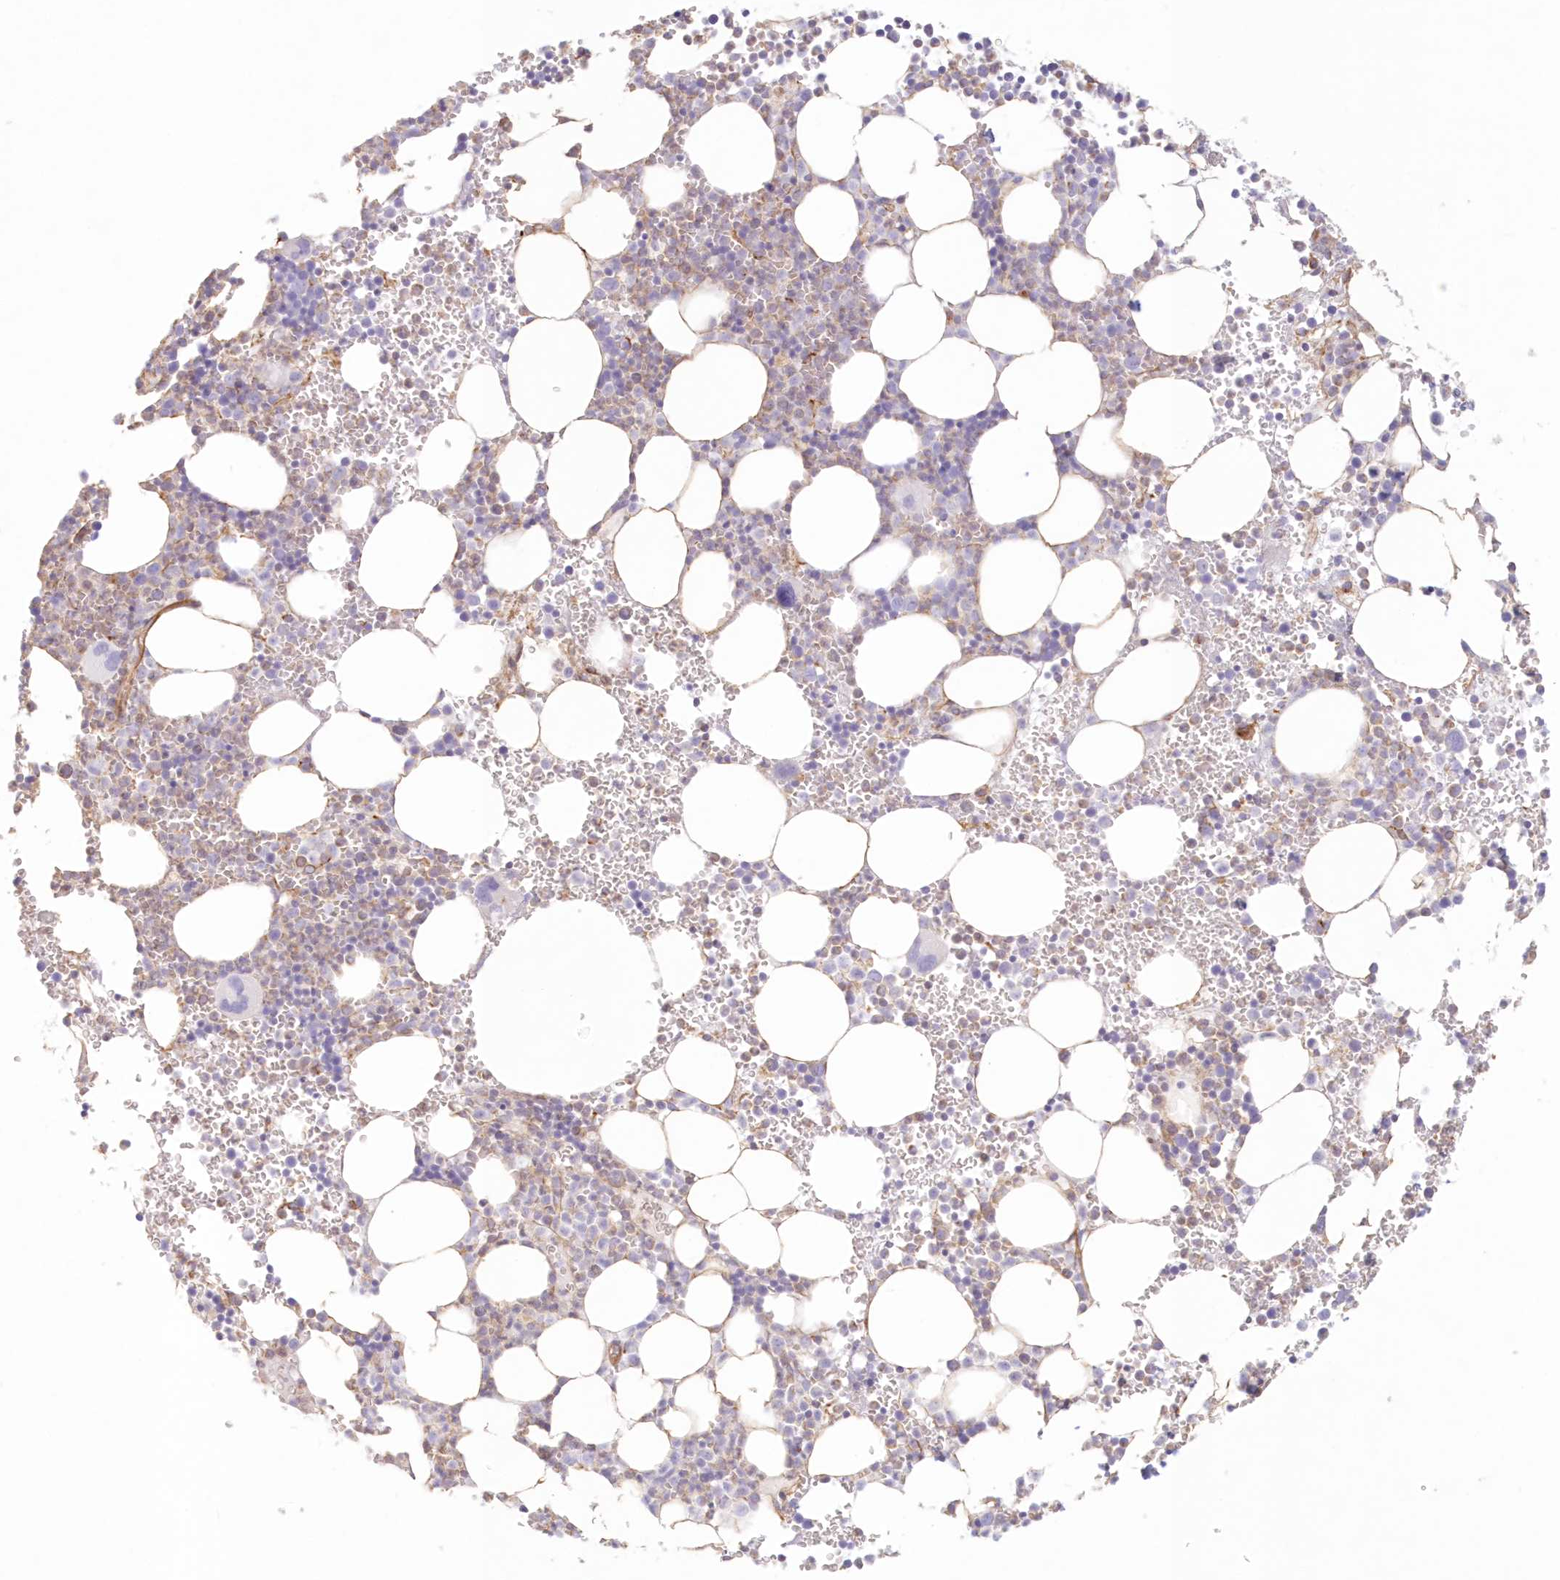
{"staining": {"intensity": "weak", "quantity": "<25%", "location": "cytoplasmic/membranous"}, "tissue": "bone marrow", "cell_type": "Hematopoietic cells", "image_type": "normal", "snomed": [{"axis": "morphology", "description": "Normal tissue, NOS"}, {"axis": "topography", "description": "Bone marrow"}], "caption": "IHC of unremarkable human bone marrow reveals no positivity in hematopoietic cells.", "gene": "DMRTB1", "patient": {"sex": "female", "age": 78}}